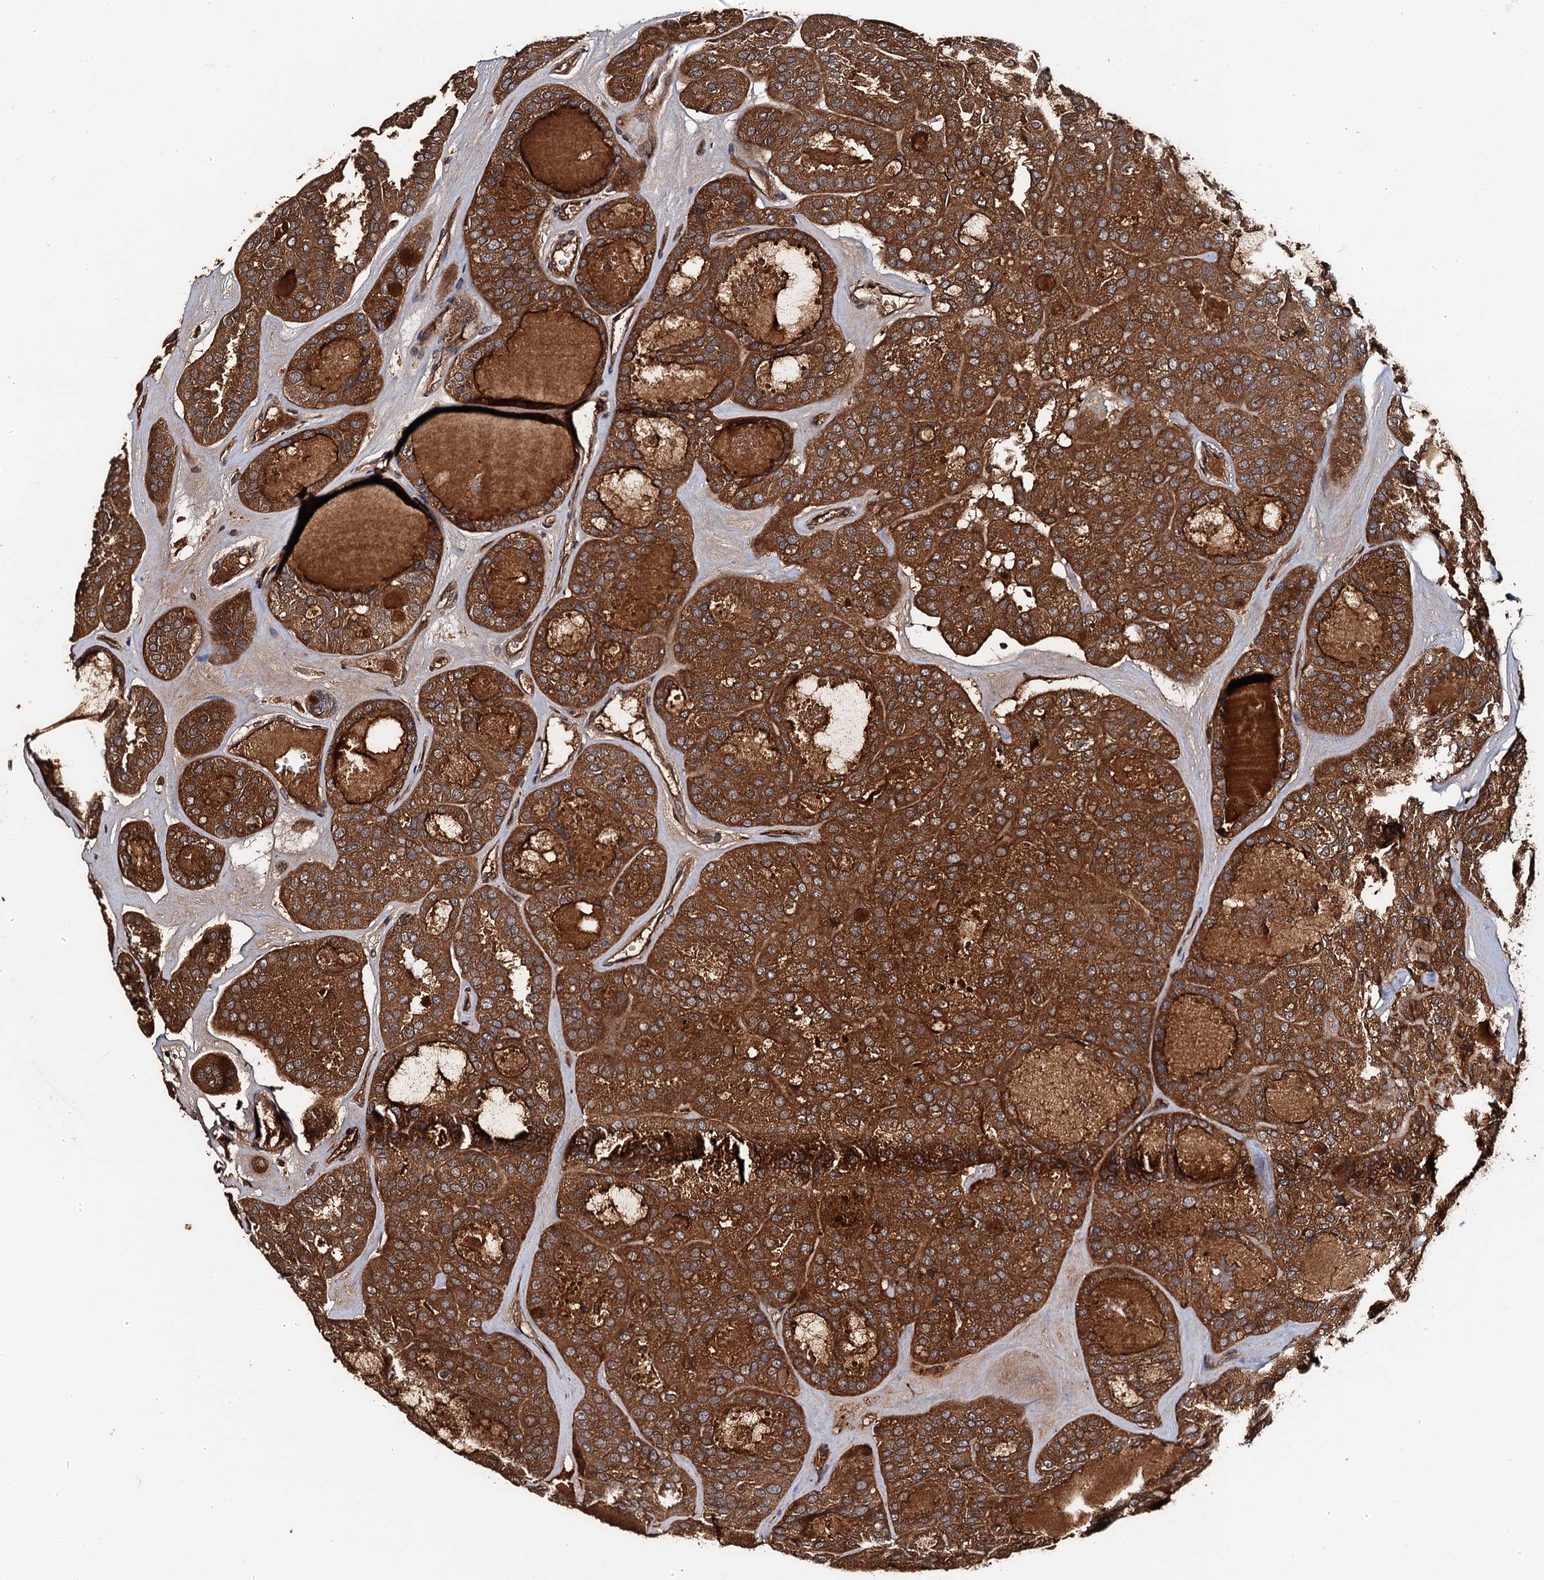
{"staining": {"intensity": "strong", "quantity": ">75%", "location": "cytoplasmic/membranous"}, "tissue": "thyroid cancer", "cell_type": "Tumor cells", "image_type": "cancer", "snomed": [{"axis": "morphology", "description": "Follicular adenoma carcinoma, NOS"}, {"axis": "topography", "description": "Thyroid gland"}], "caption": "Protein analysis of follicular adenoma carcinoma (thyroid) tissue shows strong cytoplasmic/membranous positivity in about >75% of tumor cells. (Stains: DAB in brown, nuclei in blue, Microscopy: brightfield microscopy at high magnification).", "gene": "MIER2", "patient": {"sex": "male", "age": 75}}